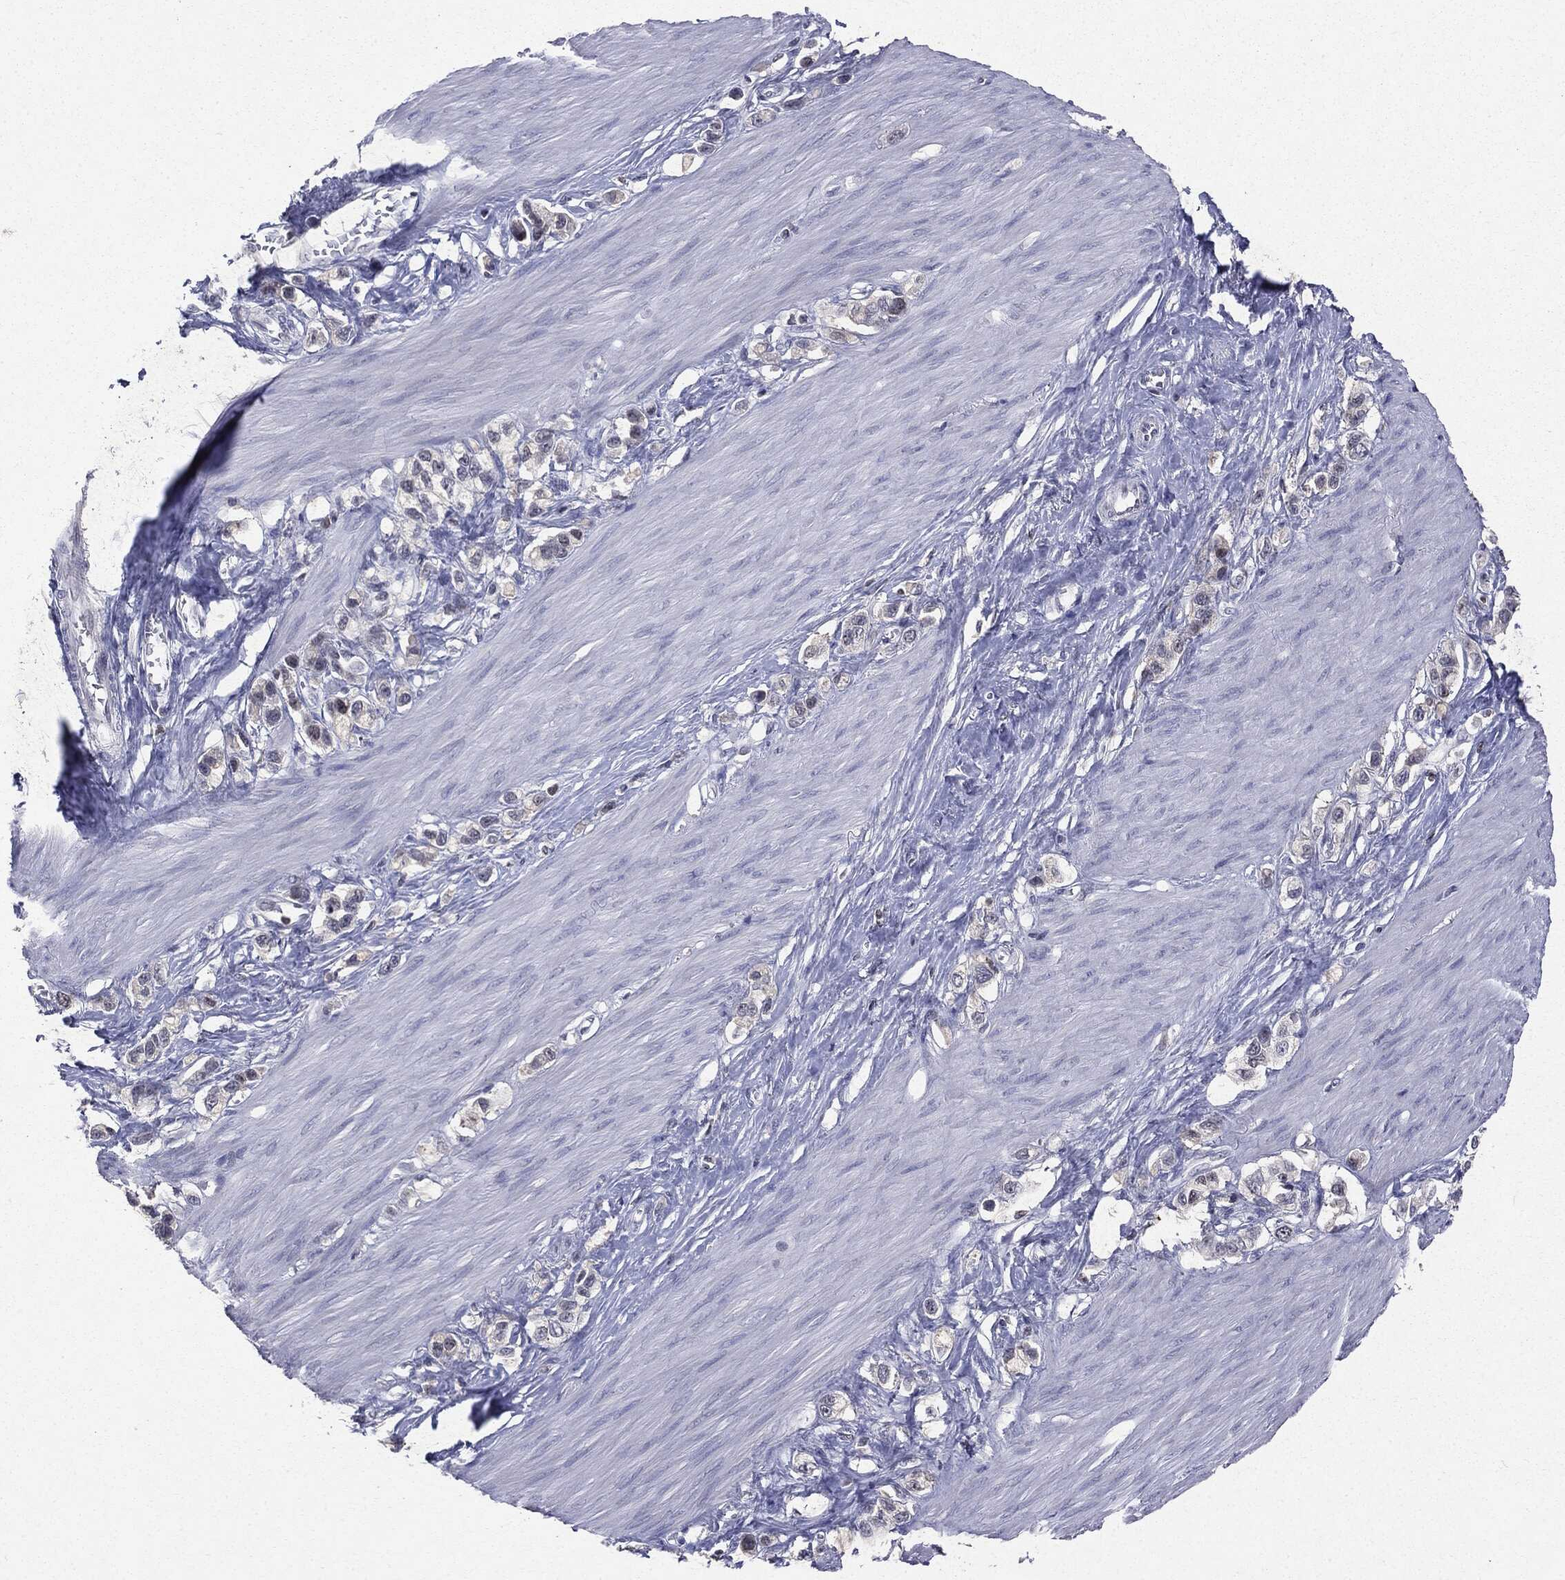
{"staining": {"intensity": "negative", "quantity": "none", "location": "none"}, "tissue": "stomach cancer", "cell_type": "Tumor cells", "image_type": "cancer", "snomed": [{"axis": "morphology", "description": "Normal tissue, NOS"}, {"axis": "morphology", "description": "Adenocarcinoma, NOS"}, {"axis": "morphology", "description": "Adenocarcinoma, High grade"}, {"axis": "topography", "description": "Stomach, upper"}, {"axis": "topography", "description": "Stomach"}], "caption": "An IHC image of stomach cancer (adenocarcinoma (high-grade)) is shown. There is no staining in tumor cells of stomach cancer (adenocarcinoma (high-grade)). Nuclei are stained in blue.", "gene": "KIF2C", "patient": {"sex": "female", "age": 65}}